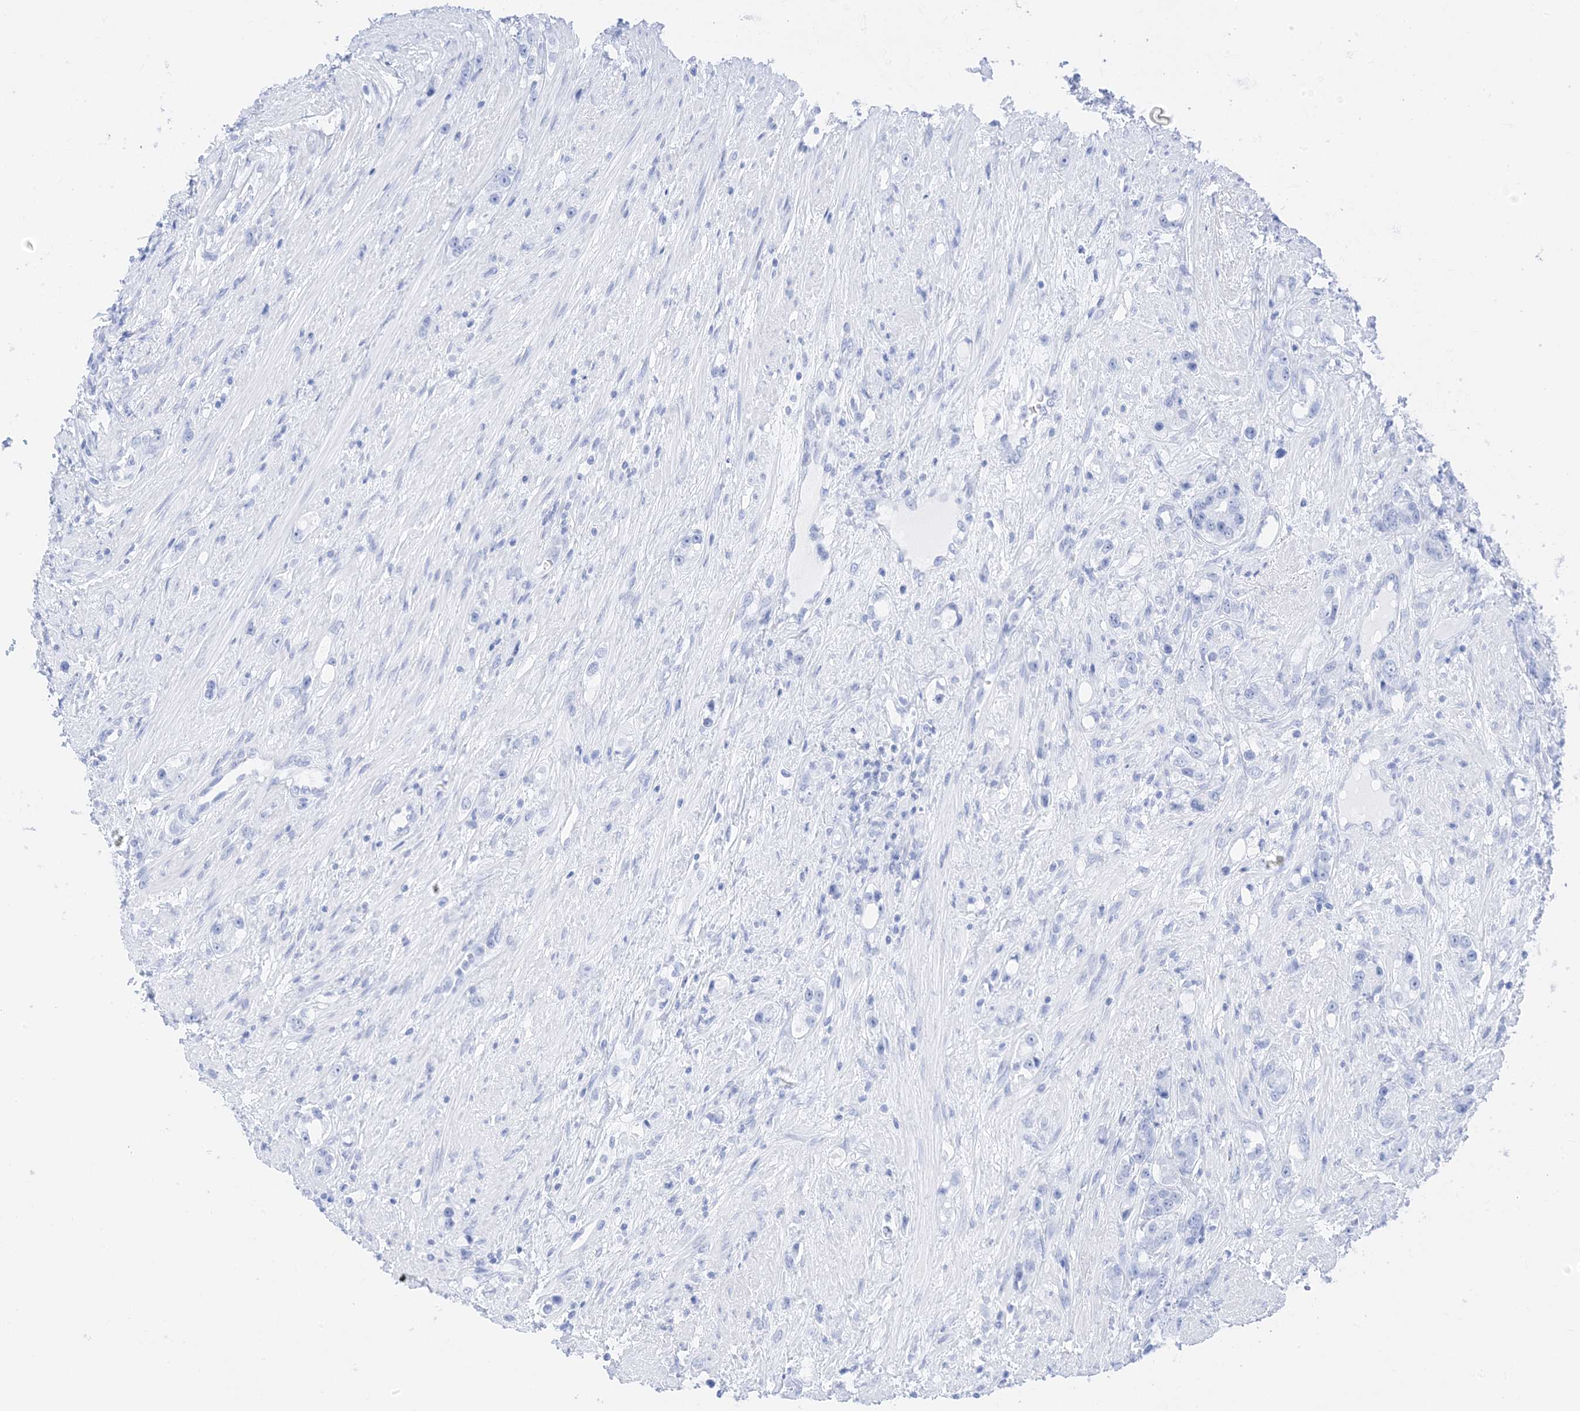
{"staining": {"intensity": "negative", "quantity": "none", "location": "none"}, "tissue": "prostate cancer", "cell_type": "Tumor cells", "image_type": "cancer", "snomed": [{"axis": "morphology", "description": "Adenocarcinoma, High grade"}, {"axis": "topography", "description": "Prostate"}], "caption": "Immunohistochemistry (IHC) micrograph of human prostate cancer stained for a protein (brown), which shows no positivity in tumor cells.", "gene": "MUC17", "patient": {"sex": "male", "age": 63}}